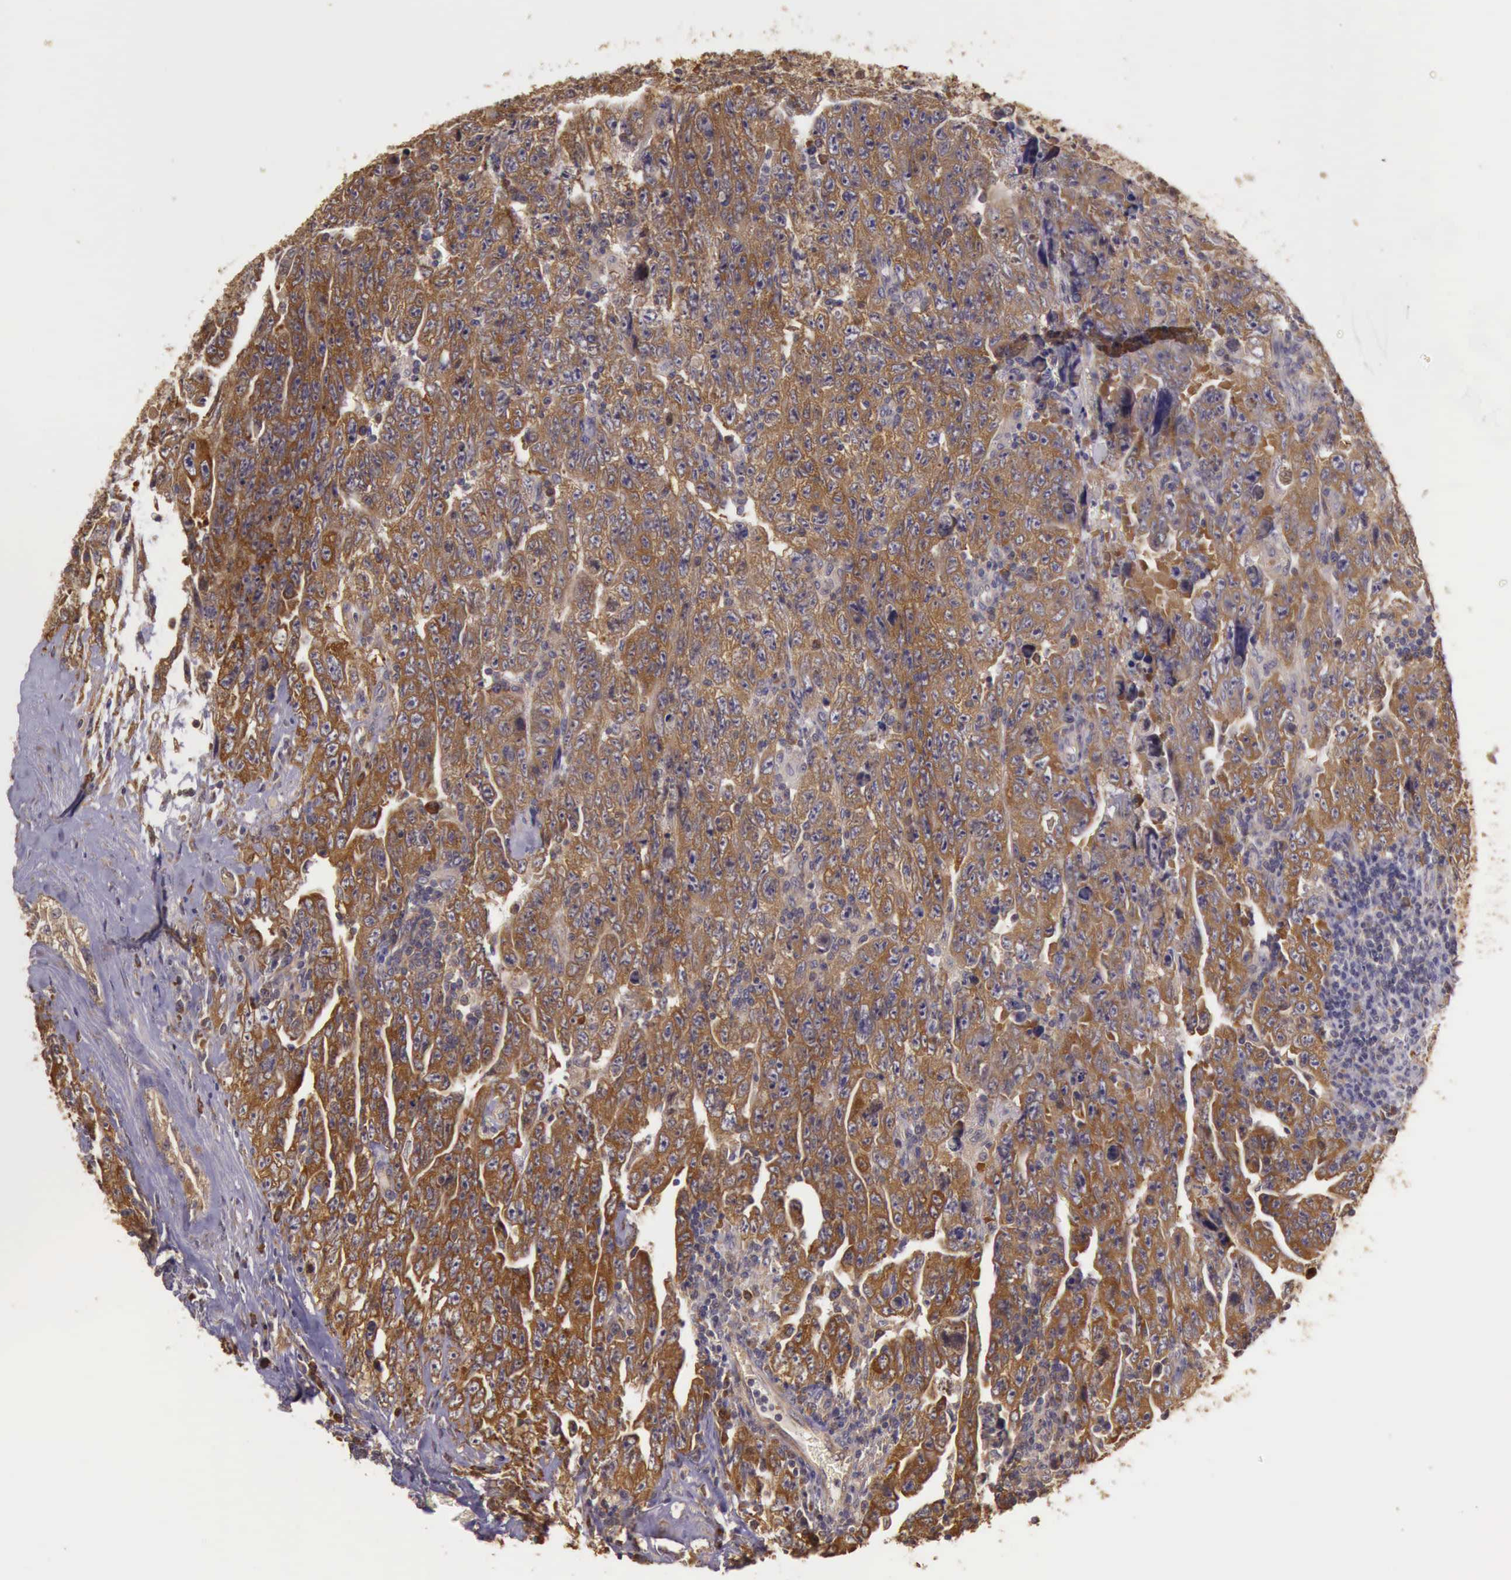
{"staining": {"intensity": "strong", "quantity": ">75%", "location": "cytoplasmic/membranous"}, "tissue": "testis cancer", "cell_type": "Tumor cells", "image_type": "cancer", "snomed": [{"axis": "morphology", "description": "Carcinoma, Embryonal, NOS"}, {"axis": "topography", "description": "Testis"}], "caption": "Tumor cells demonstrate strong cytoplasmic/membranous expression in about >75% of cells in testis cancer.", "gene": "EIF5", "patient": {"sex": "male", "age": 28}}